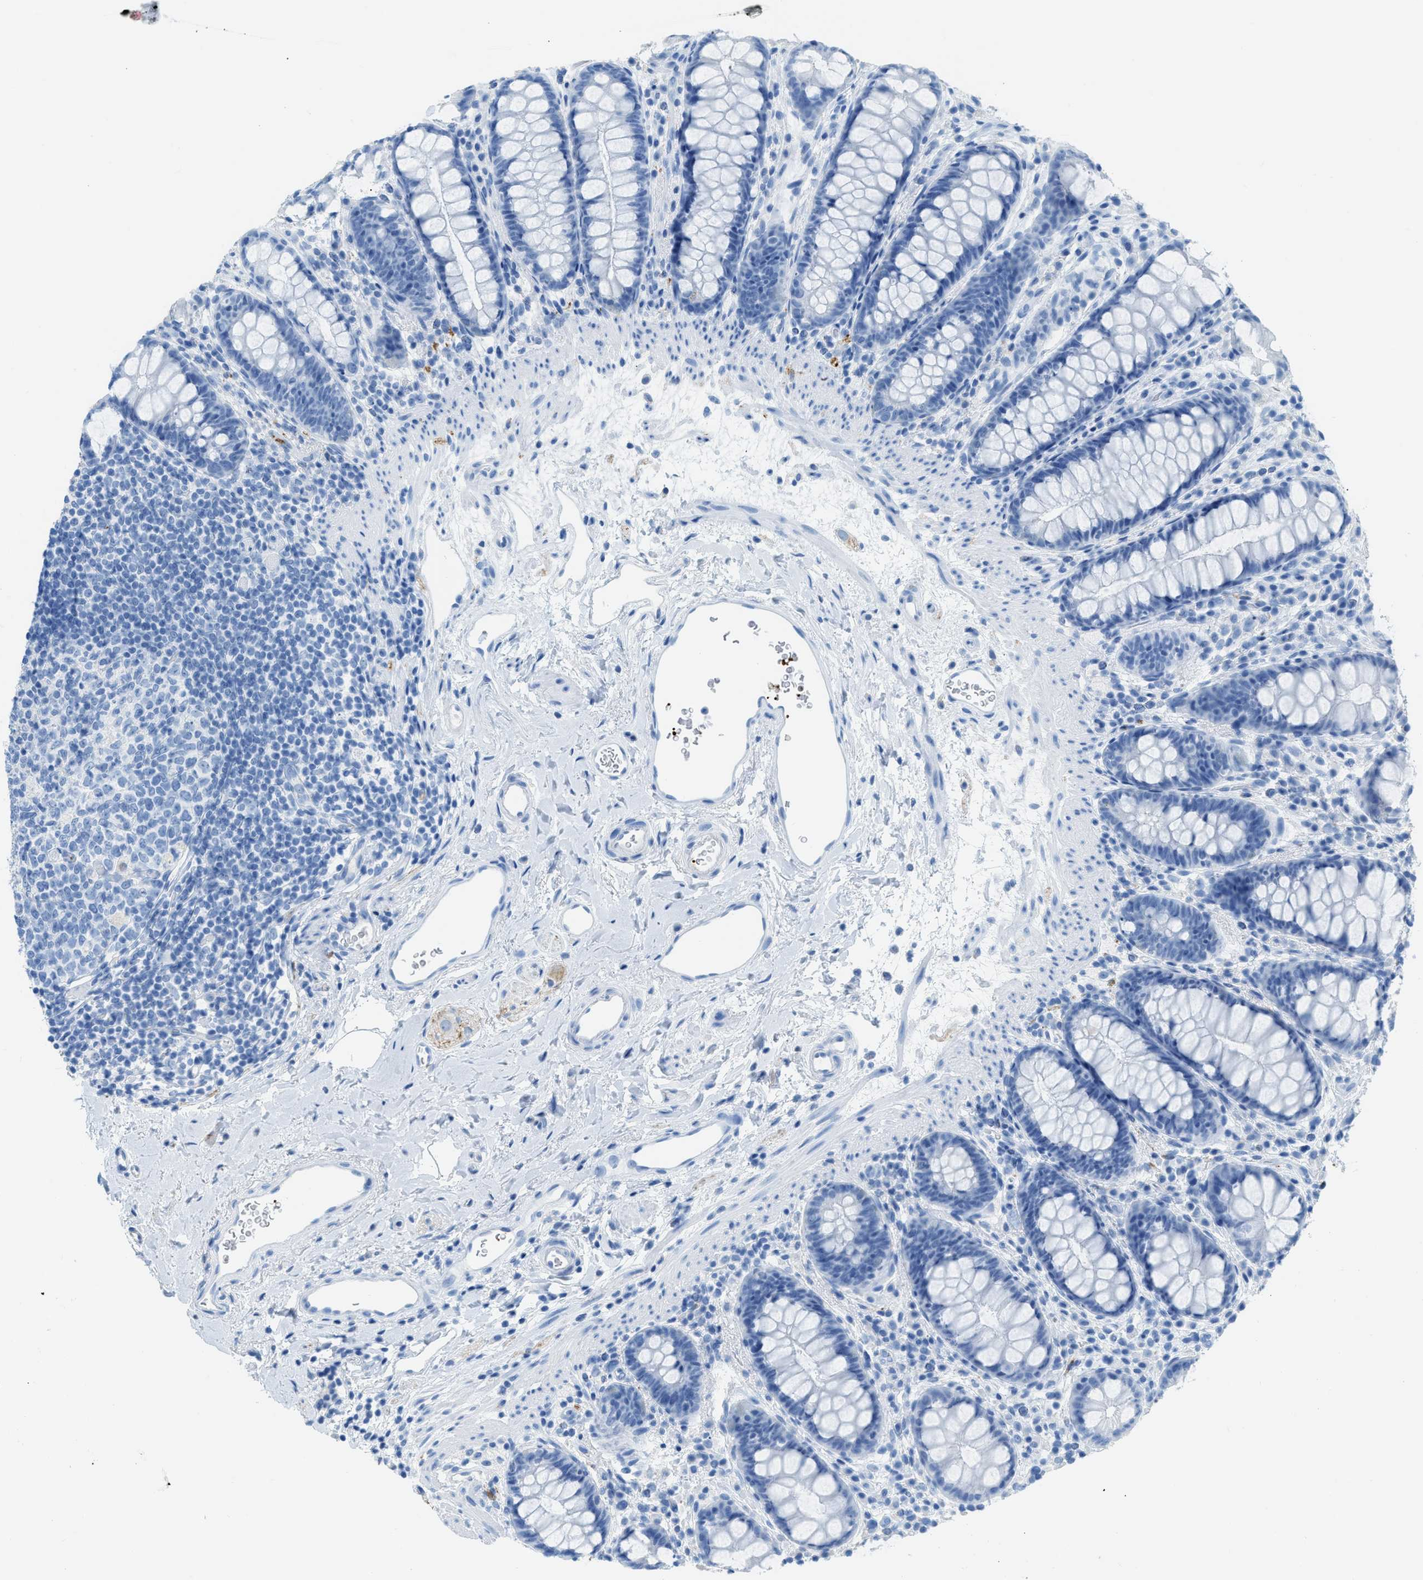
{"staining": {"intensity": "negative", "quantity": "none", "location": "none"}, "tissue": "rectum", "cell_type": "Glandular cells", "image_type": "normal", "snomed": [{"axis": "morphology", "description": "Normal tissue, NOS"}, {"axis": "topography", "description": "Rectum"}], "caption": "DAB (3,3'-diaminobenzidine) immunohistochemical staining of unremarkable rectum displays no significant expression in glandular cells. The staining is performed using DAB brown chromogen with nuclei counter-stained in using hematoxylin.", "gene": "FAIM2", "patient": {"sex": "female", "age": 65}}